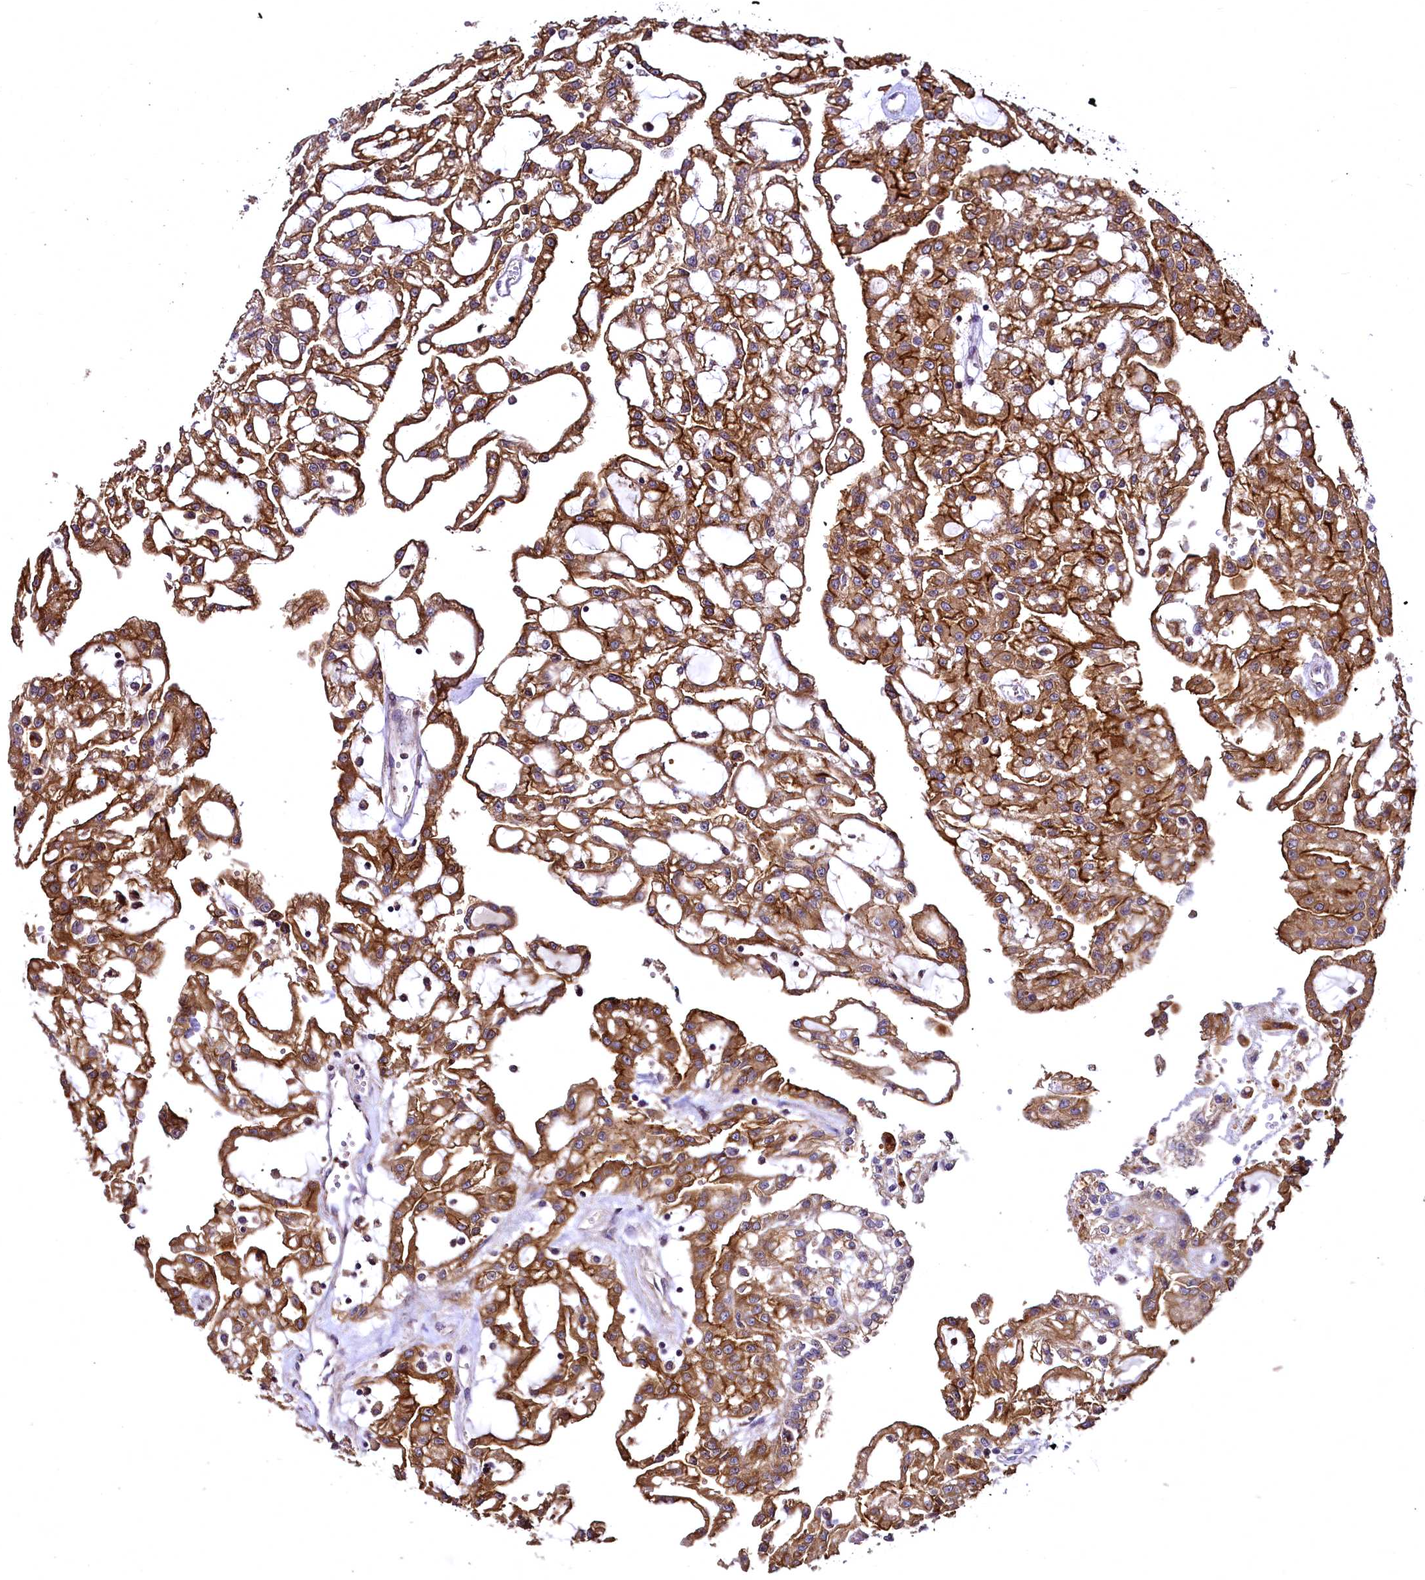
{"staining": {"intensity": "strong", "quantity": ">75%", "location": "cytoplasmic/membranous"}, "tissue": "renal cancer", "cell_type": "Tumor cells", "image_type": "cancer", "snomed": [{"axis": "morphology", "description": "Adenocarcinoma, NOS"}, {"axis": "topography", "description": "Kidney"}], "caption": "Renal cancer (adenocarcinoma) stained with DAB immunohistochemistry demonstrates high levels of strong cytoplasmic/membranous expression in about >75% of tumor cells. The staining was performed using DAB (3,3'-diaminobenzidine) to visualize the protein expression in brown, while the nuclei were stained in blue with hematoxylin (Magnification: 20x).", "gene": "TBCEL", "patient": {"sex": "male", "age": 63}}